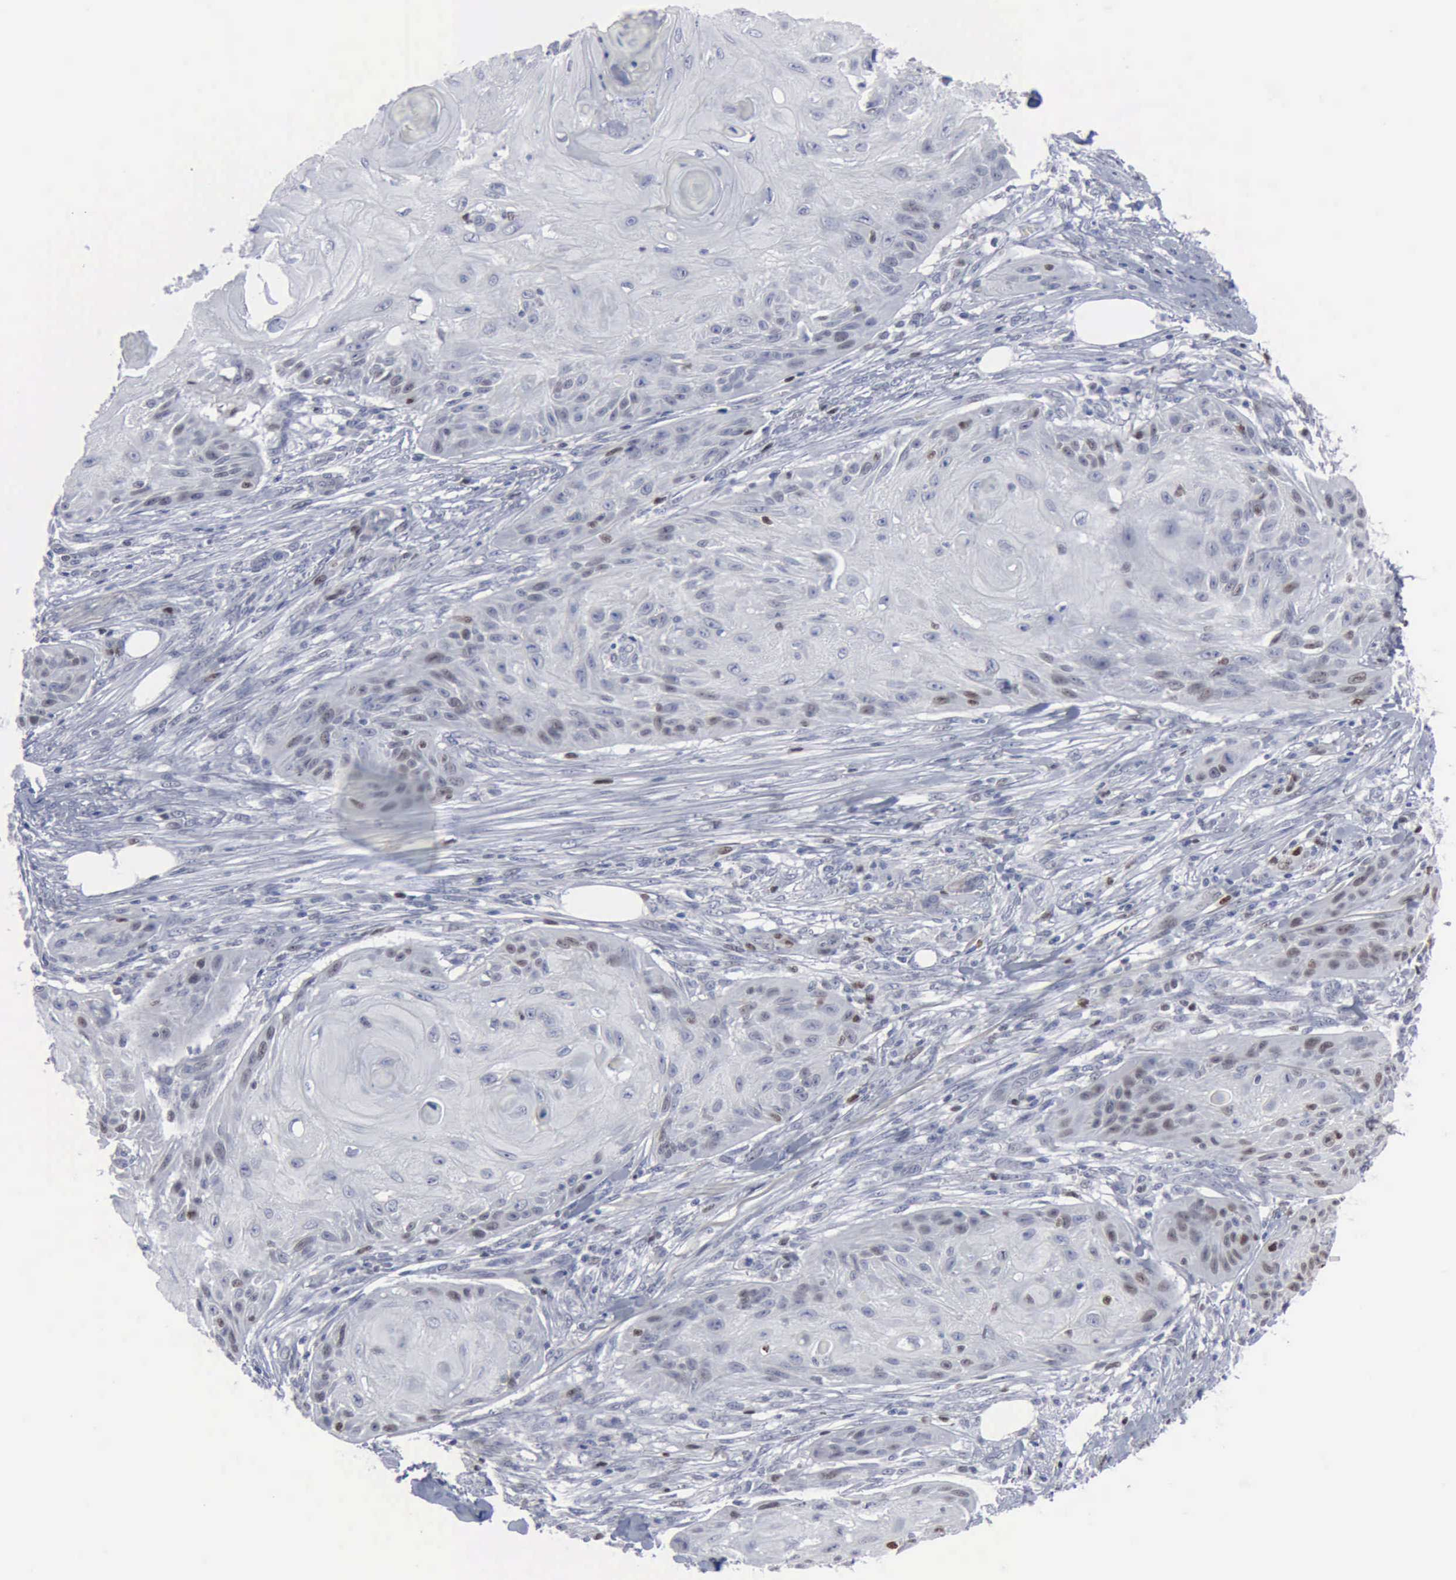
{"staining": {"intensity": "weak", "quantity": "<25%", "location": "nuclear"}, "tissue": "skin cancer", "cell_type": "Tumor cells", "image_type": "cancer", "snomed": [{"axis": "morphology", "description": "Squamous cell carcinoma, NOS"}, {"axis": "topography", "description": "Skin"}], "caption": "This is an immunohistochemistry (IHC) image of human skin cancer (squamous cell carcinoma). There is no expression in tumor cells.", "gene": "MCM5", "patient": {"sex": "female", "age": 88}}